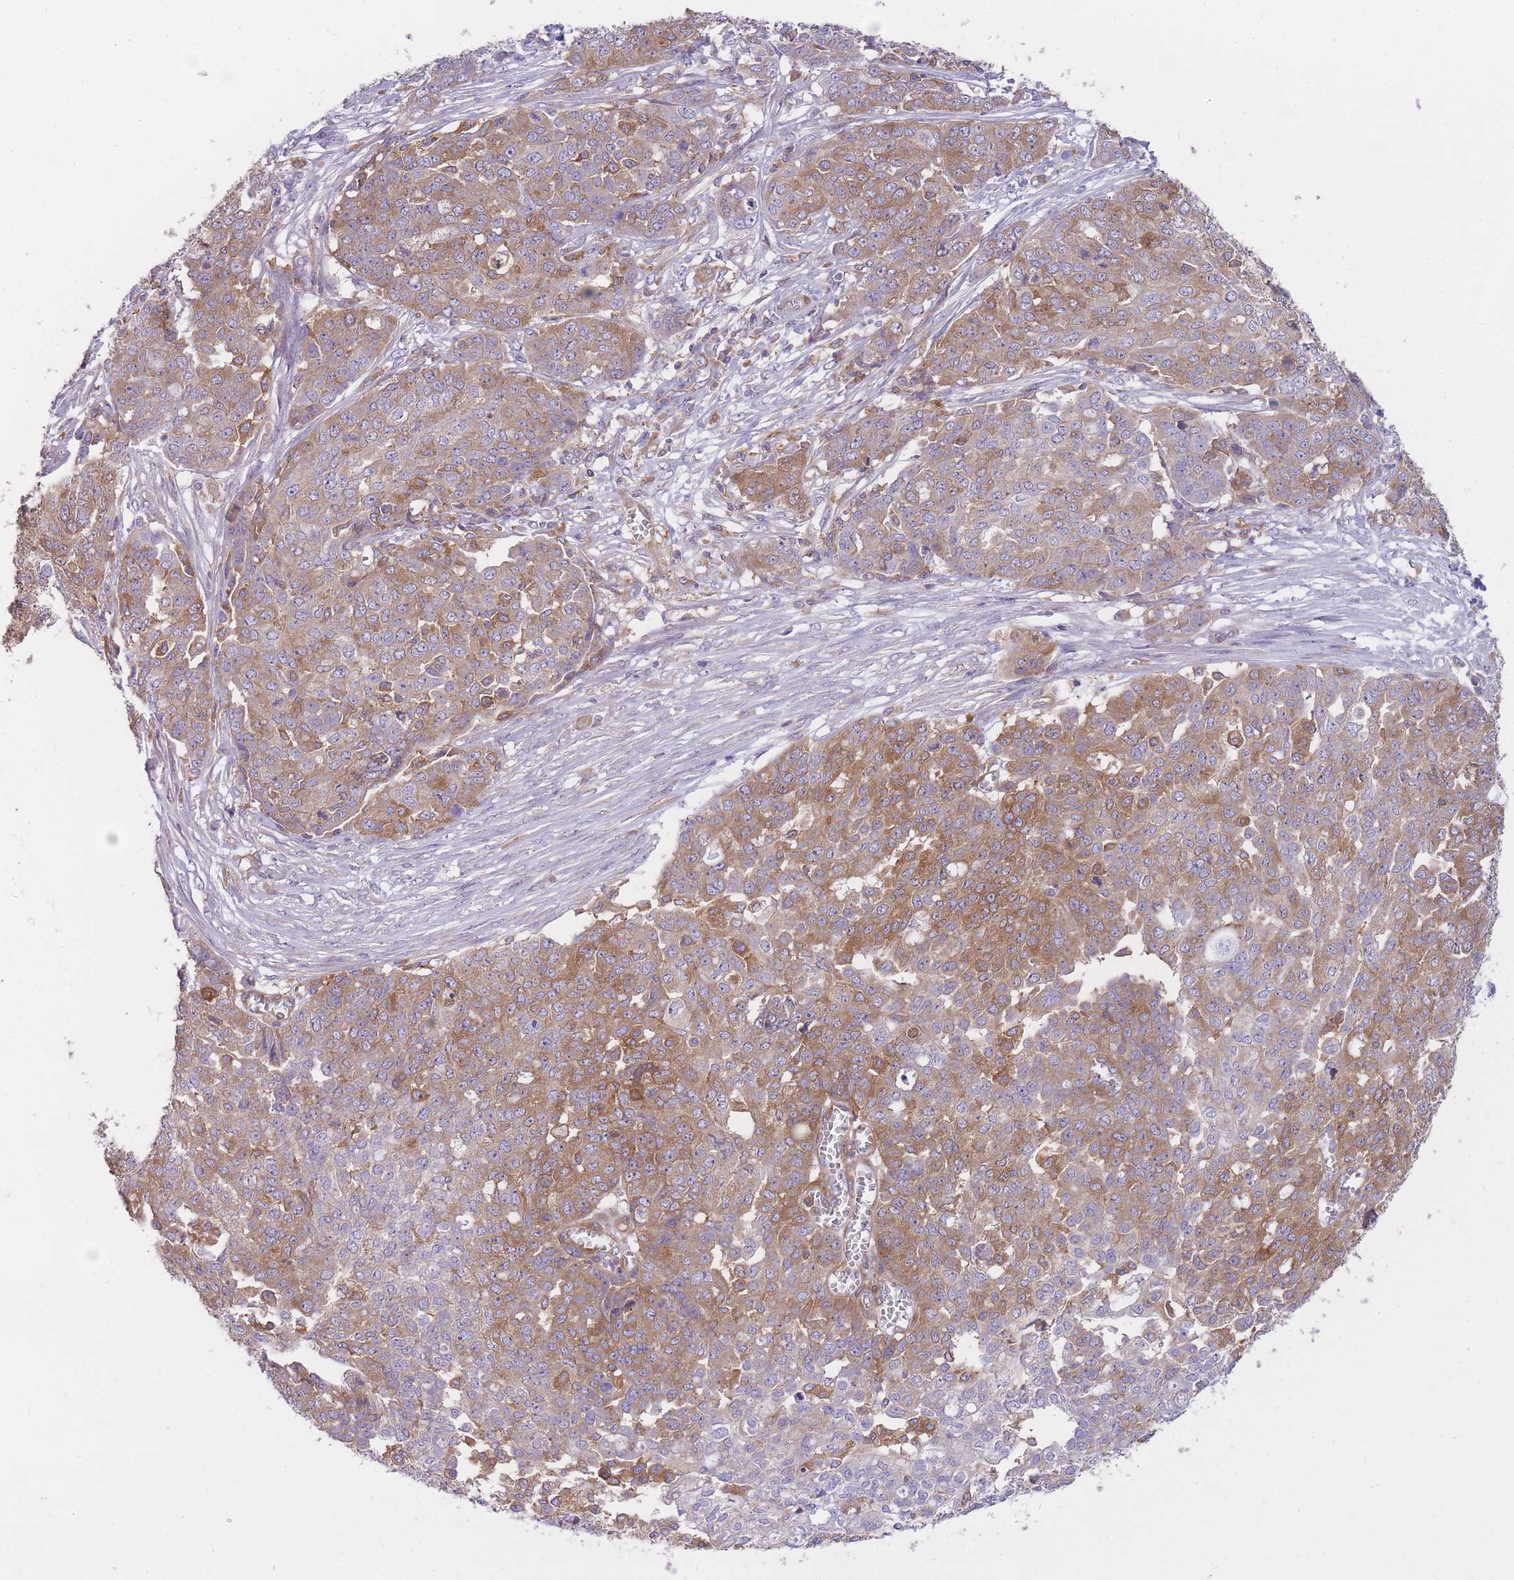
{"staining": {"intensity": "moderate", "quantity": "25%-75%", "location": "cytoplasmic/membranous"}, "tissue": "ovarian cancer", "cell_type": "Tumor cells", "image_type": "cancer", "snomed": [{"axis": "morphology", "description": "Cystadenocarcinoma, serous, NOS"}, {"axis": "topography", "description": "Soft tissue"}, {"axis": "topography", "description": "Ovary"}], "caption": "Brown immunohistochemical staining in ovarian serous cystadenocarcinoma displays moderate cytoplasmic/membranous expression in about 25%-75% of tumor cells.", "gene": "PRKAR1A", "patient": {"sex": "female", "age": 57}}